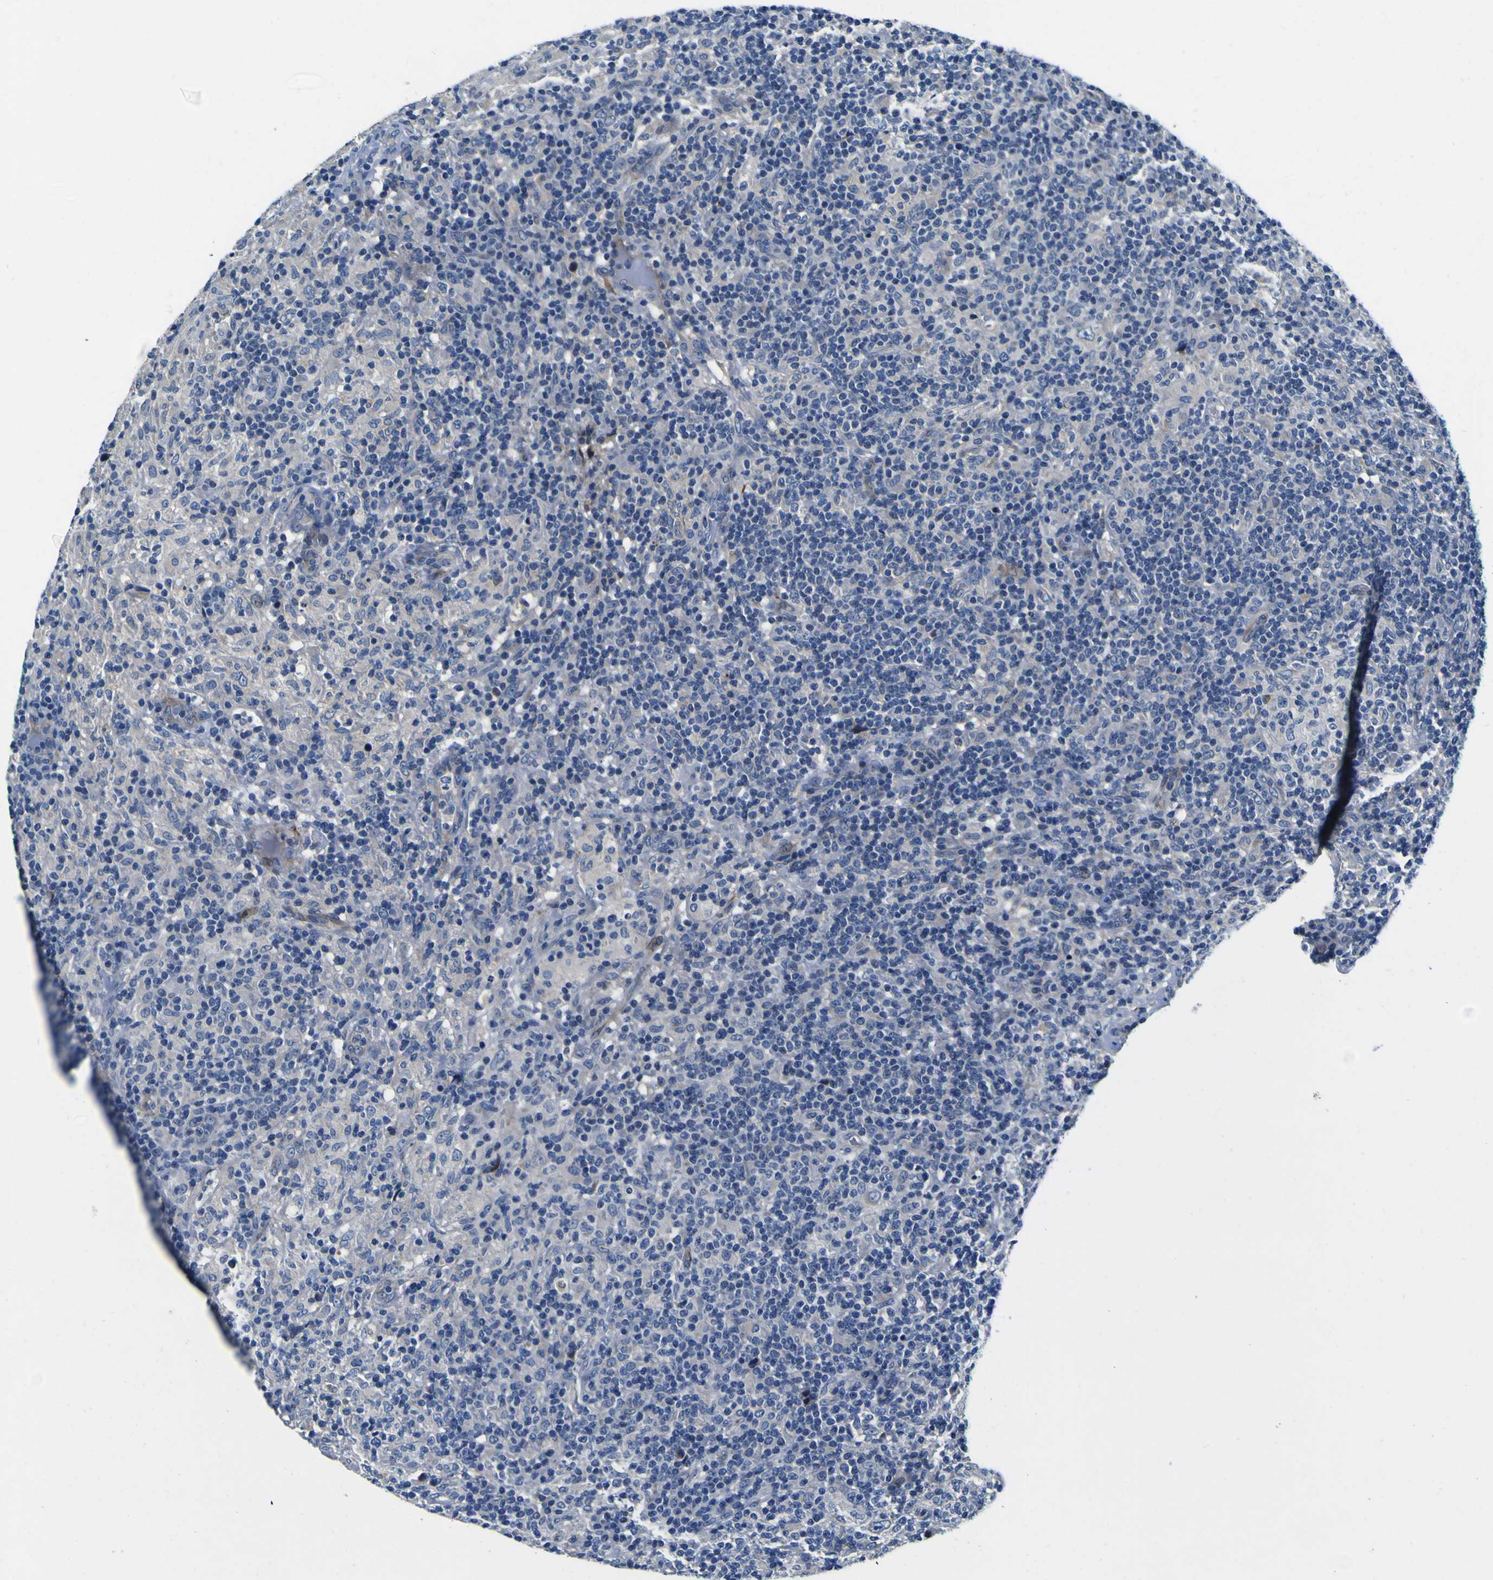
{"staining": {"intensity": "weak", "quantity": "<25%", "location": "cytoplasmic/membranous"}, "tissue": "lymphoma", "cell_type": "Tumor cells", "image_type": "cancer", "snomed": [{"axis": "morphology", "description": "Hodgkin's disease, NOS"}, {"axis": "topography", "description": "Lymph node"}], "caption": "Immunohistochemical staining of human lymphoma displays no significant positivity in tumor cells.", "gene": "AGAP3", "patient": {"sex": "male", "age": 70}}